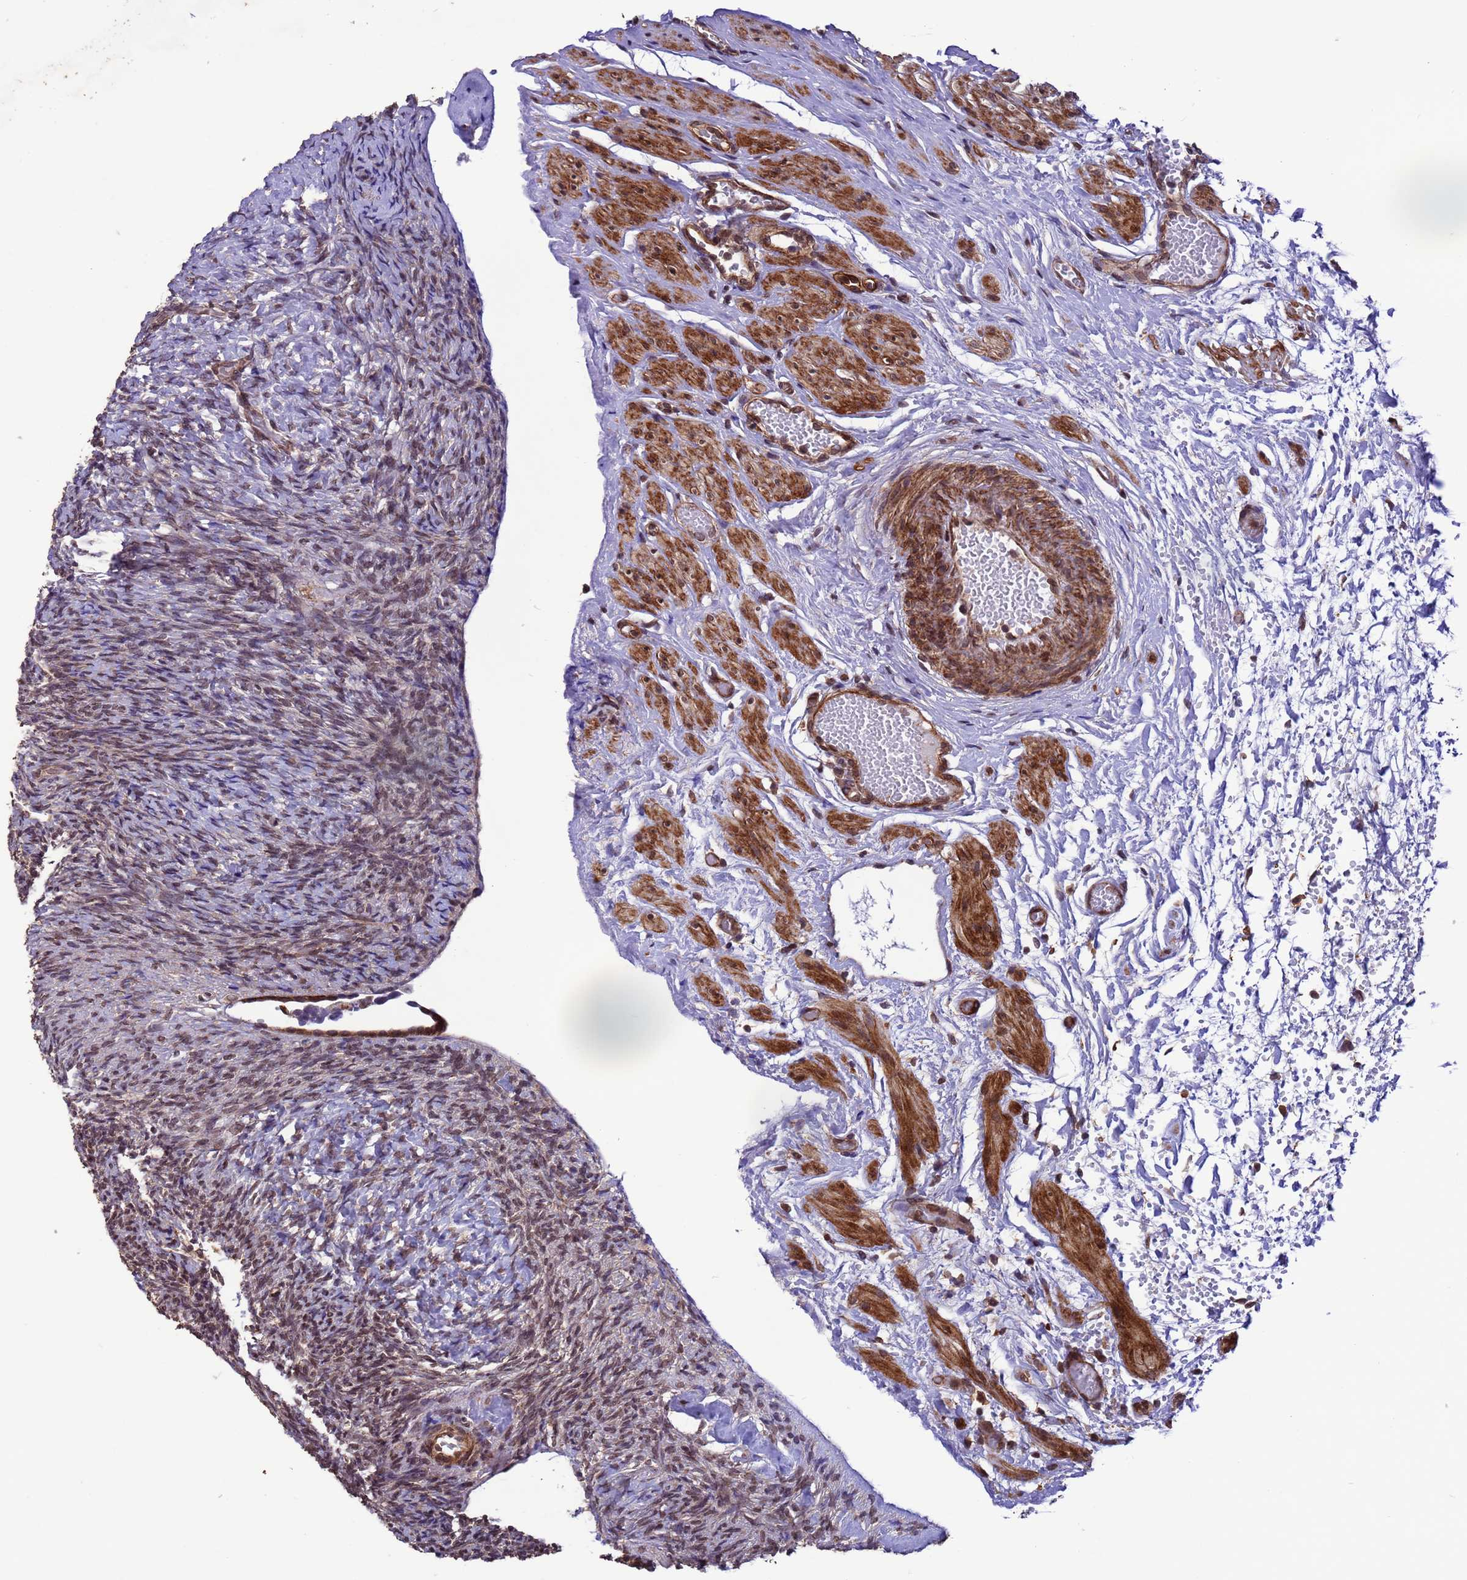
{"staining": {"intensity": "moderate", "quantity": "25%-75%", "location": "nuclear"}, "tissue": "ovary", "cell_type": "Ovarian stroma cells", "image_type": "normal", "snomed": [{"axis": "morphology", "description": "Normal tissue, NOS"}, {"axis": "topography", "description": "Ovary"}], "caption": "An IHC photomicrograph of normal tissue is shown. Protein staining in brown shows moderate nuclear positivity in ovary within ovarian stroma cells.", "gene": "VSTM4", "patient": {"sex": "female", "age": 41}}